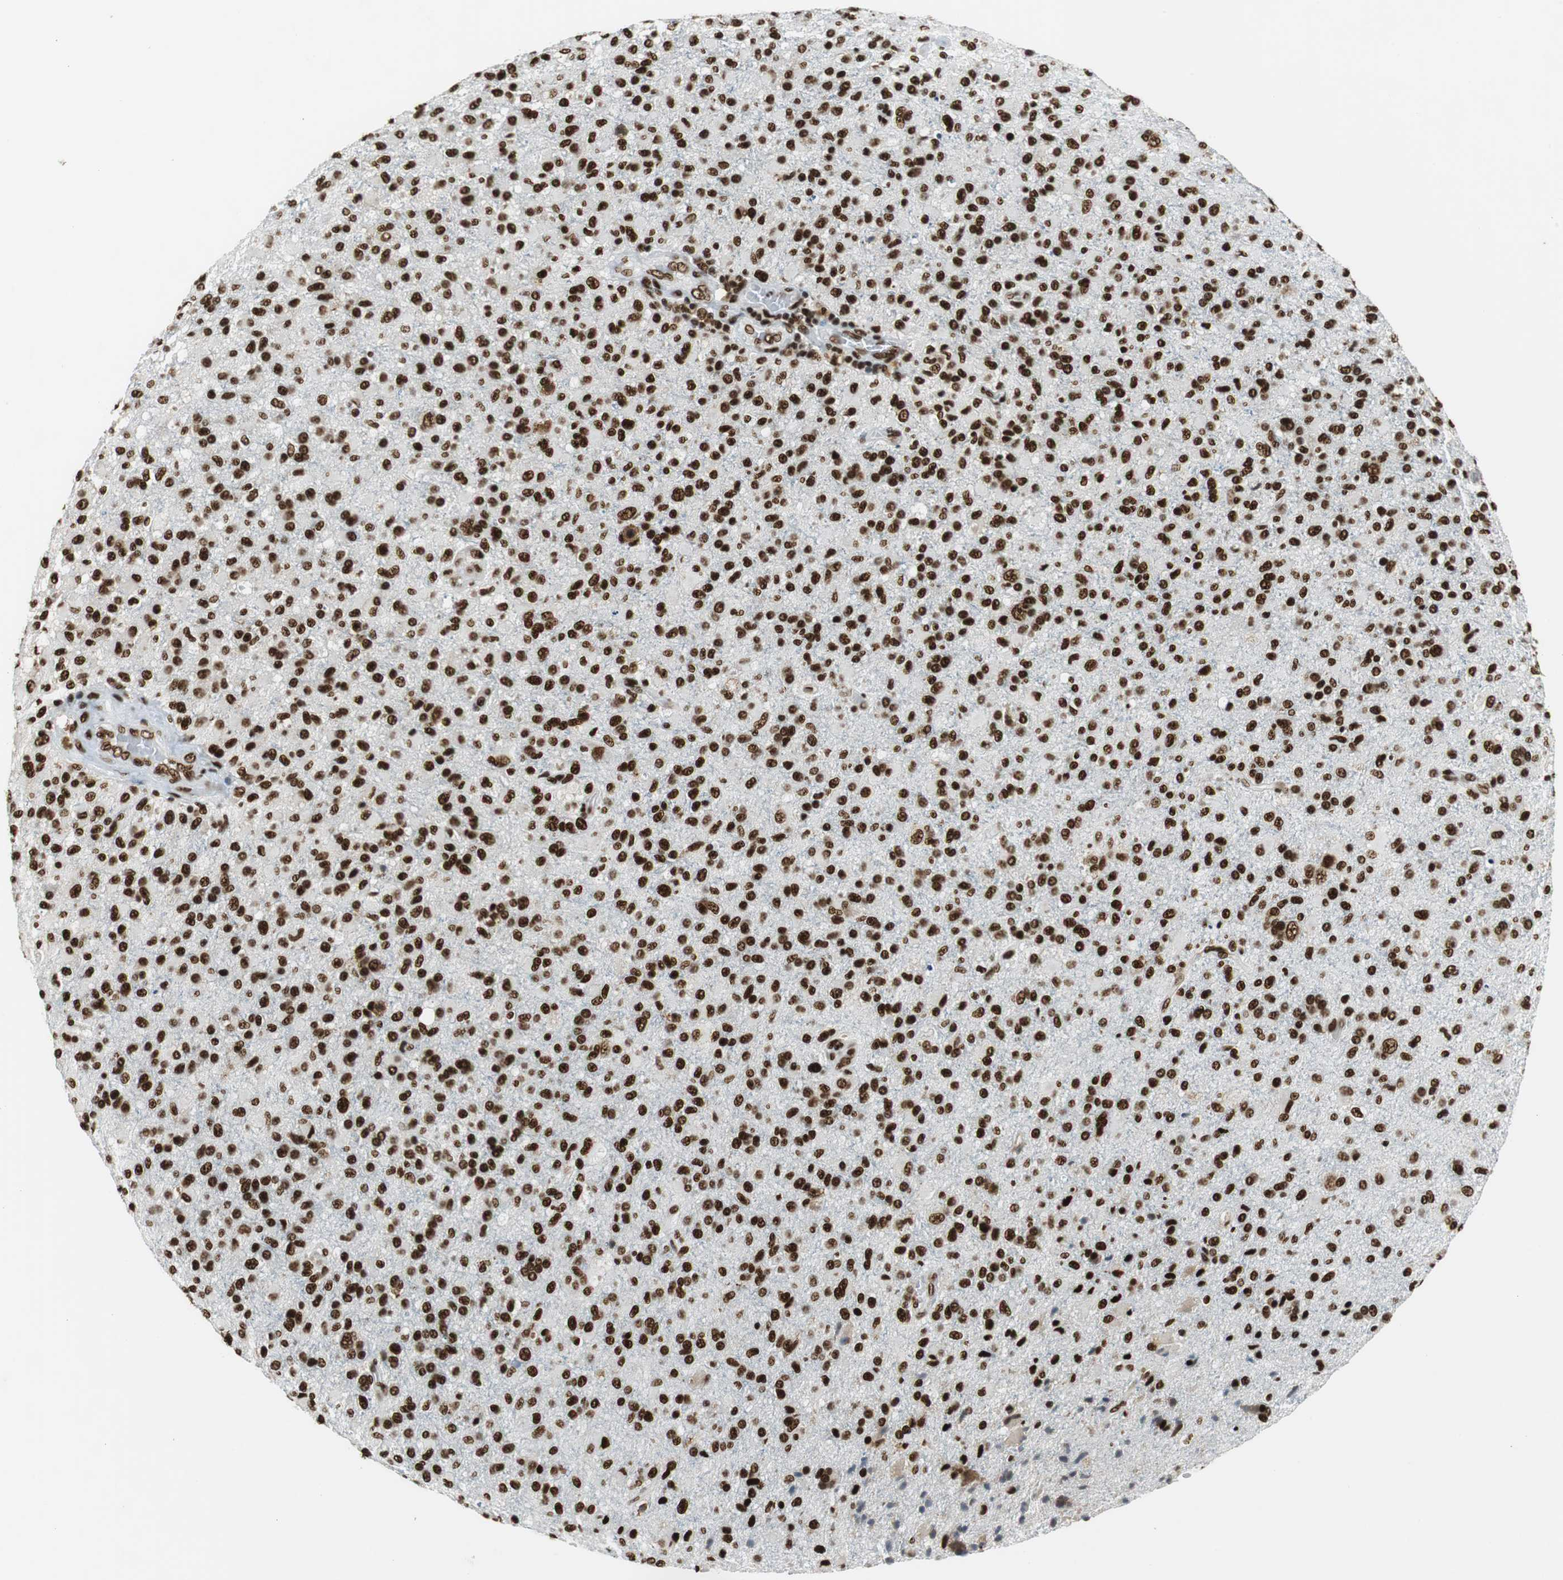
{"staining": {"intensity": "strong", "quantity": ">75%", "location": "nuclear"}, "tissue": "glioma", "cell_type": "Tumor cells", "image_type": "cancer", "snomed": [{"axis": "morphology", "description": "Glioma, malignant, High grade"}, {"axis": "topography", "description": "Brain"}], "caption": "Brown immunohistochemical staining in human glioma exhibits strong nuclear positivity in about >75% of tumor cells.", "gene": "PRKDC", "patient": {"sex": "male", "age": 71}}